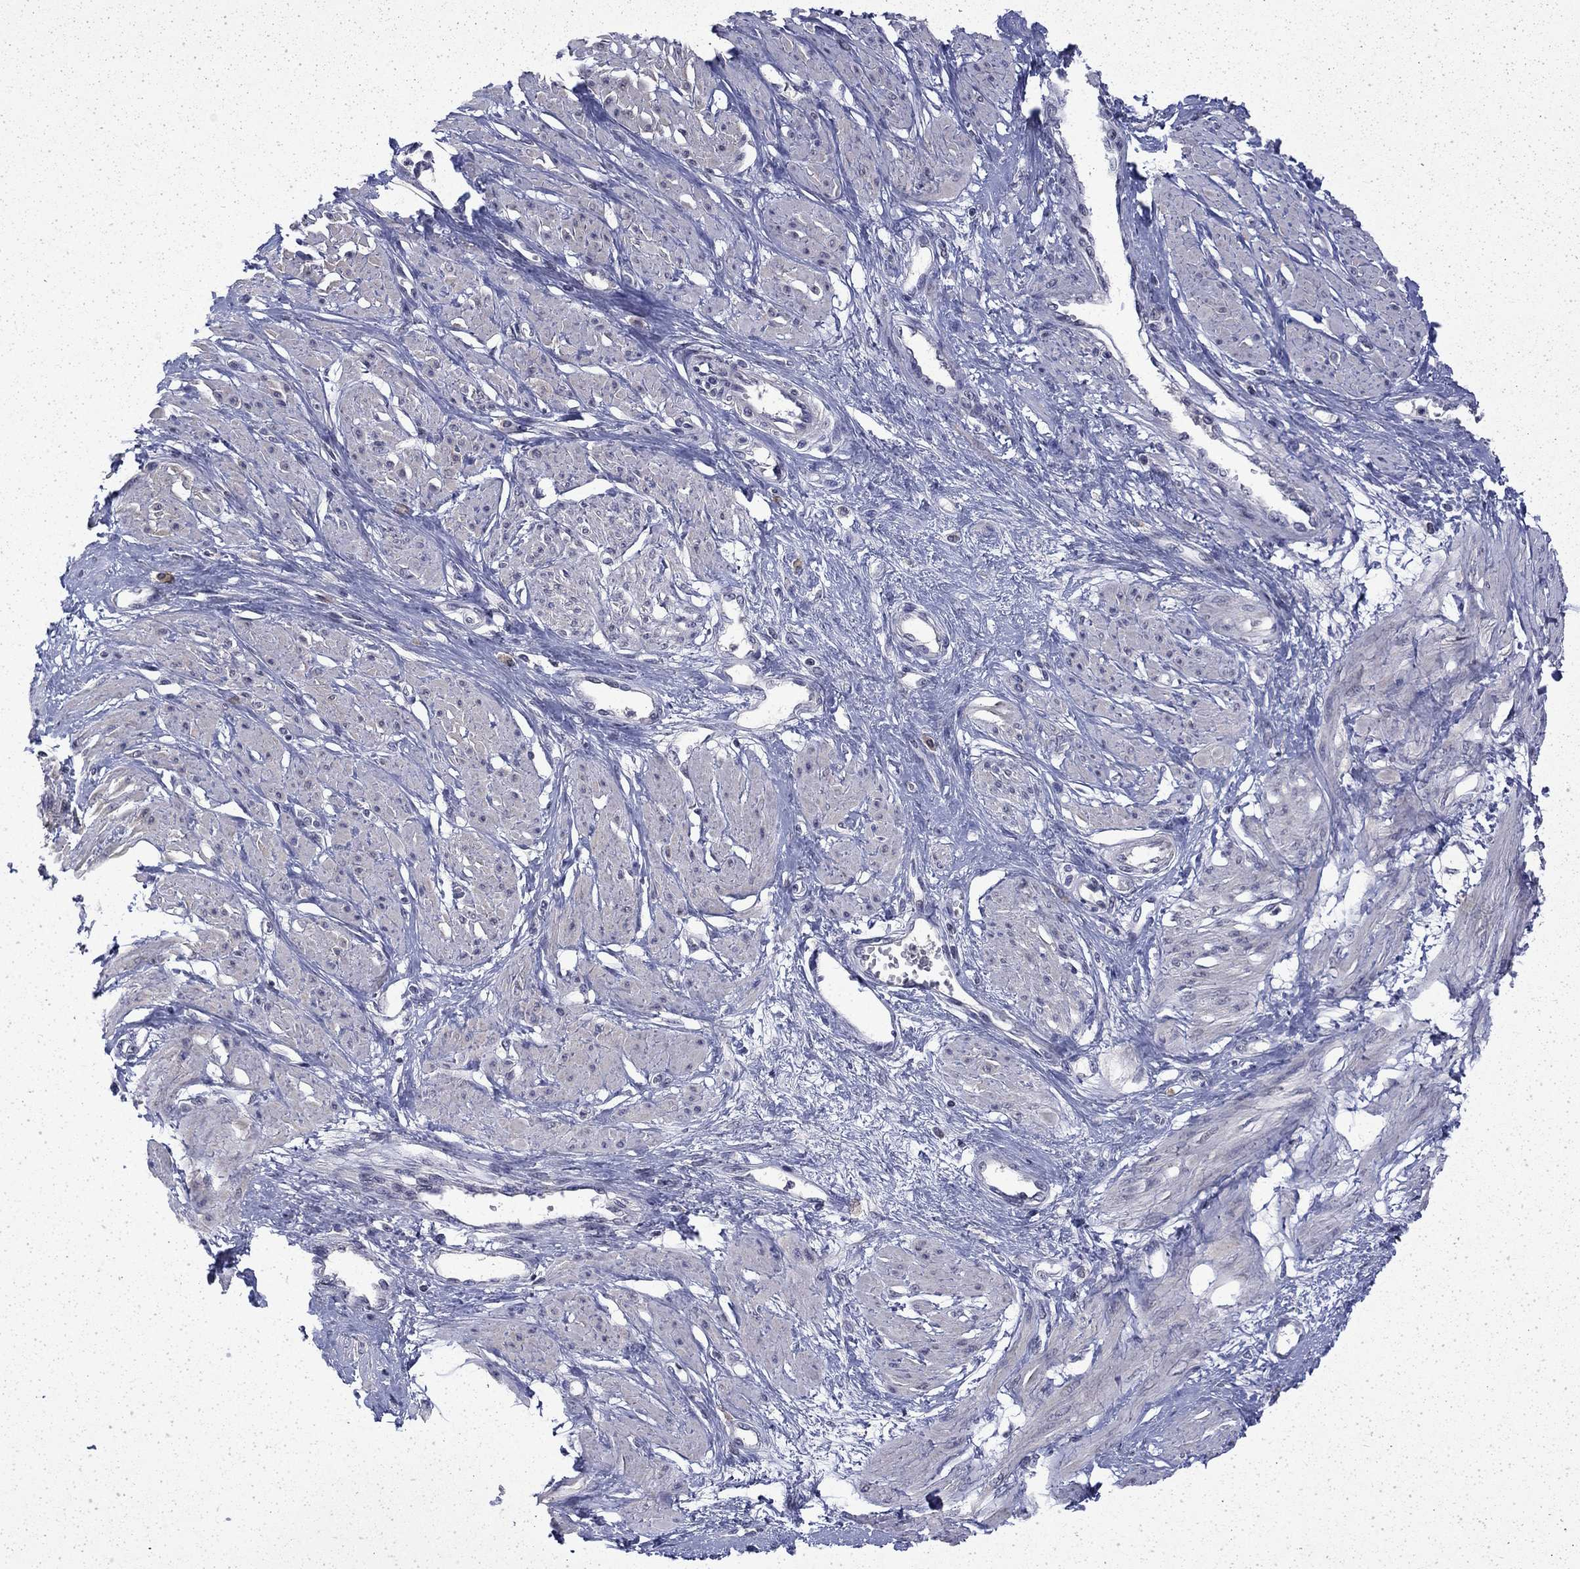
{"staining": {"intensity": "negative", "quantity": "none", "location": "none"}, "tissue": "smooth muscle", "cell_type": "Smooth muscle cells", "image_type": "normal", "snomed": [{"axis": "morphology", "description": "Normal tissue, NOS"}, {"axis": "topography", "description": "Smooth muscle"}, {"axis": "topography", "description": "Uterus"}], "caption": "There is no significant positivity in smooth muscle cells of smooth muscle. (Stains: DAB immunohistochemistry (IHC) with hematoxylin counter stain, Microscopy: brightfield microscopy at high magnification).", "gene": "CHAT", "patient": {"sex": "female", "age": 39}}